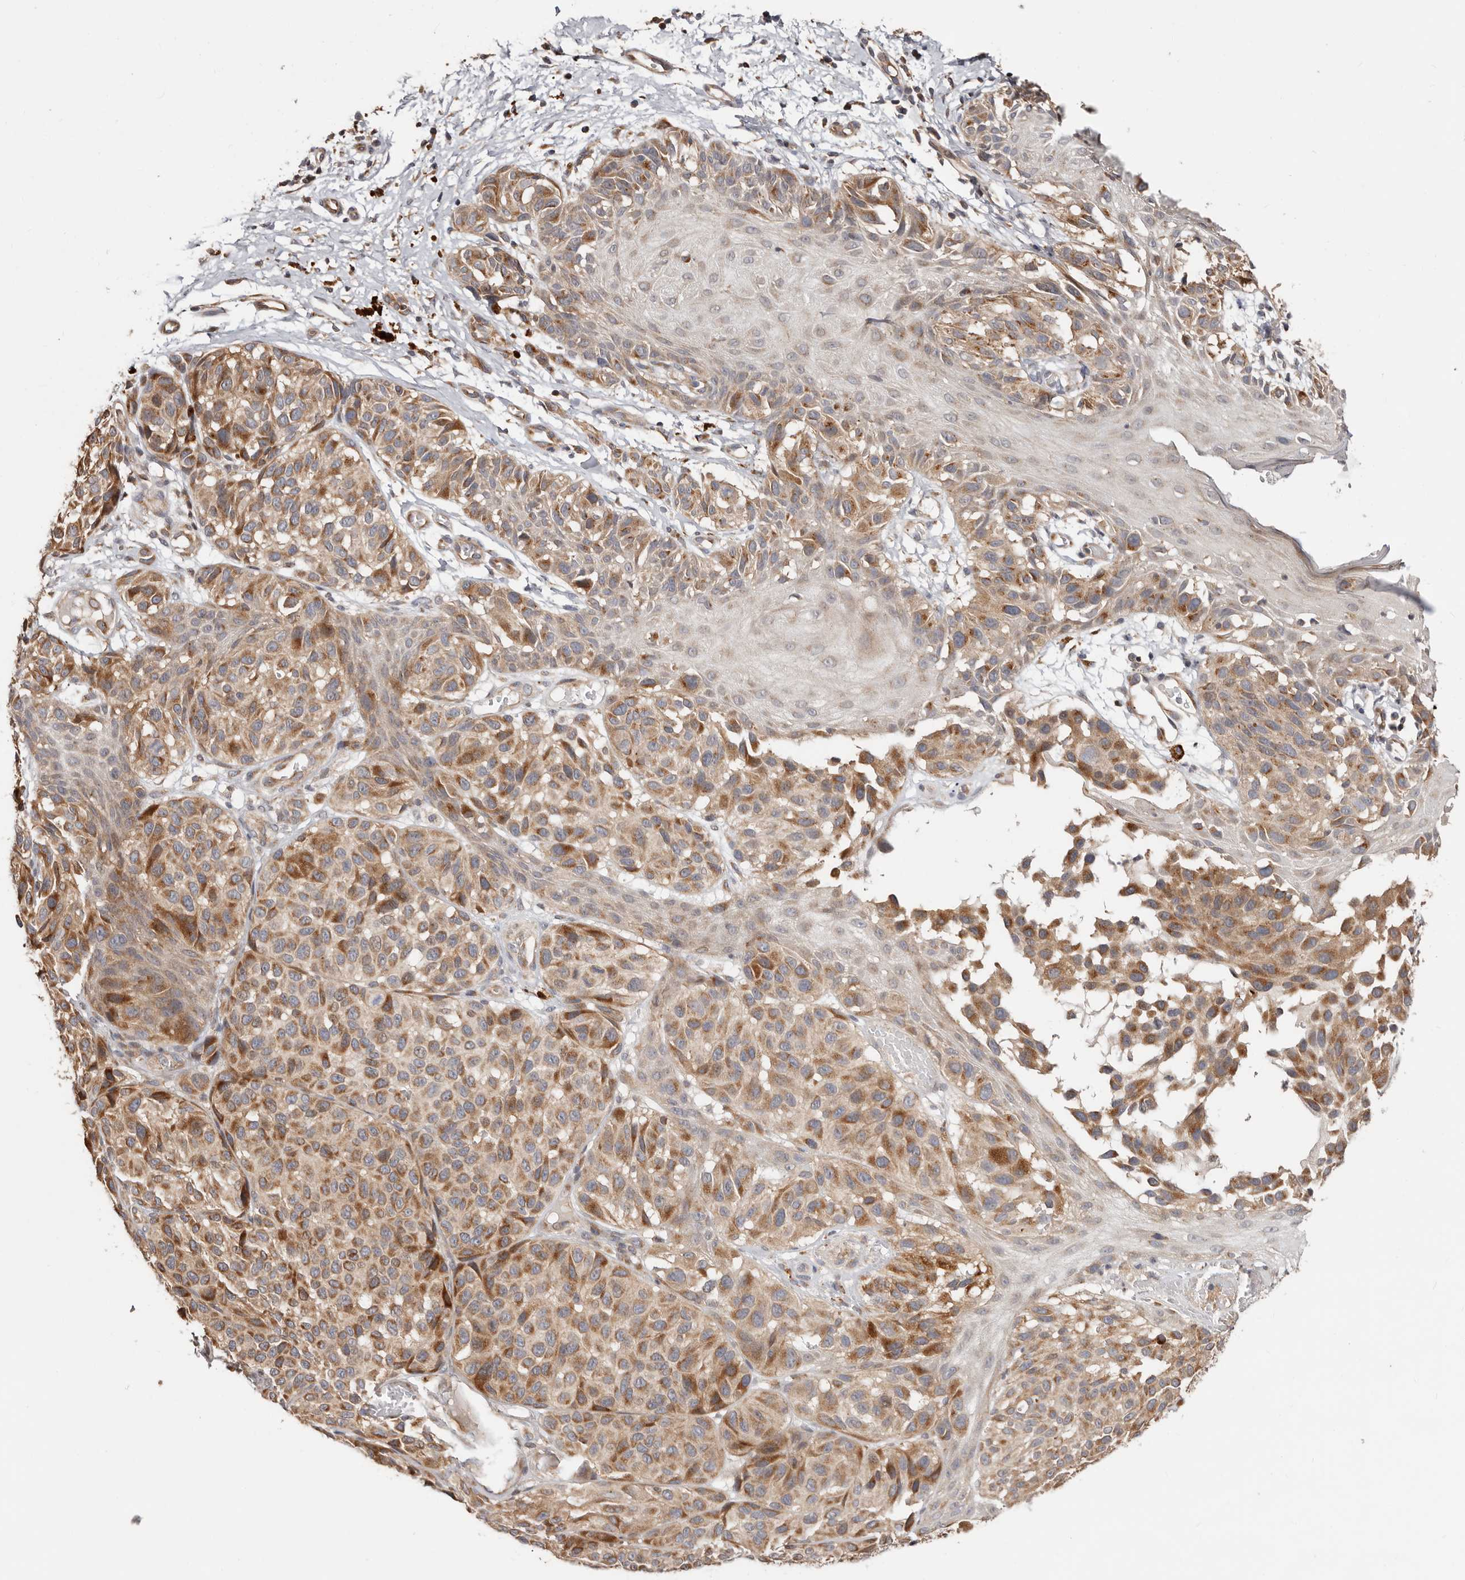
{"staining": {"intensity": "moderate", "quantity": ">75%", "location": "cytoplasmic/membranous"}, "tissue": "melanoma", "cell_type": "Tumor cells", "image_type": "cancer", "snomed": [{"axis": "morphology", "description": "Malignant melanoma, NOS"}, {"axis": "topography", "description": "Skin"}], "caption": "Human malignant melanoma stained for a protein (brown) shows moderate cytoplasmic/membranous positive positivity in about >75% of tumor cells.", "gene": "USP33", "patient": {"sex": "male", "age": 83}}